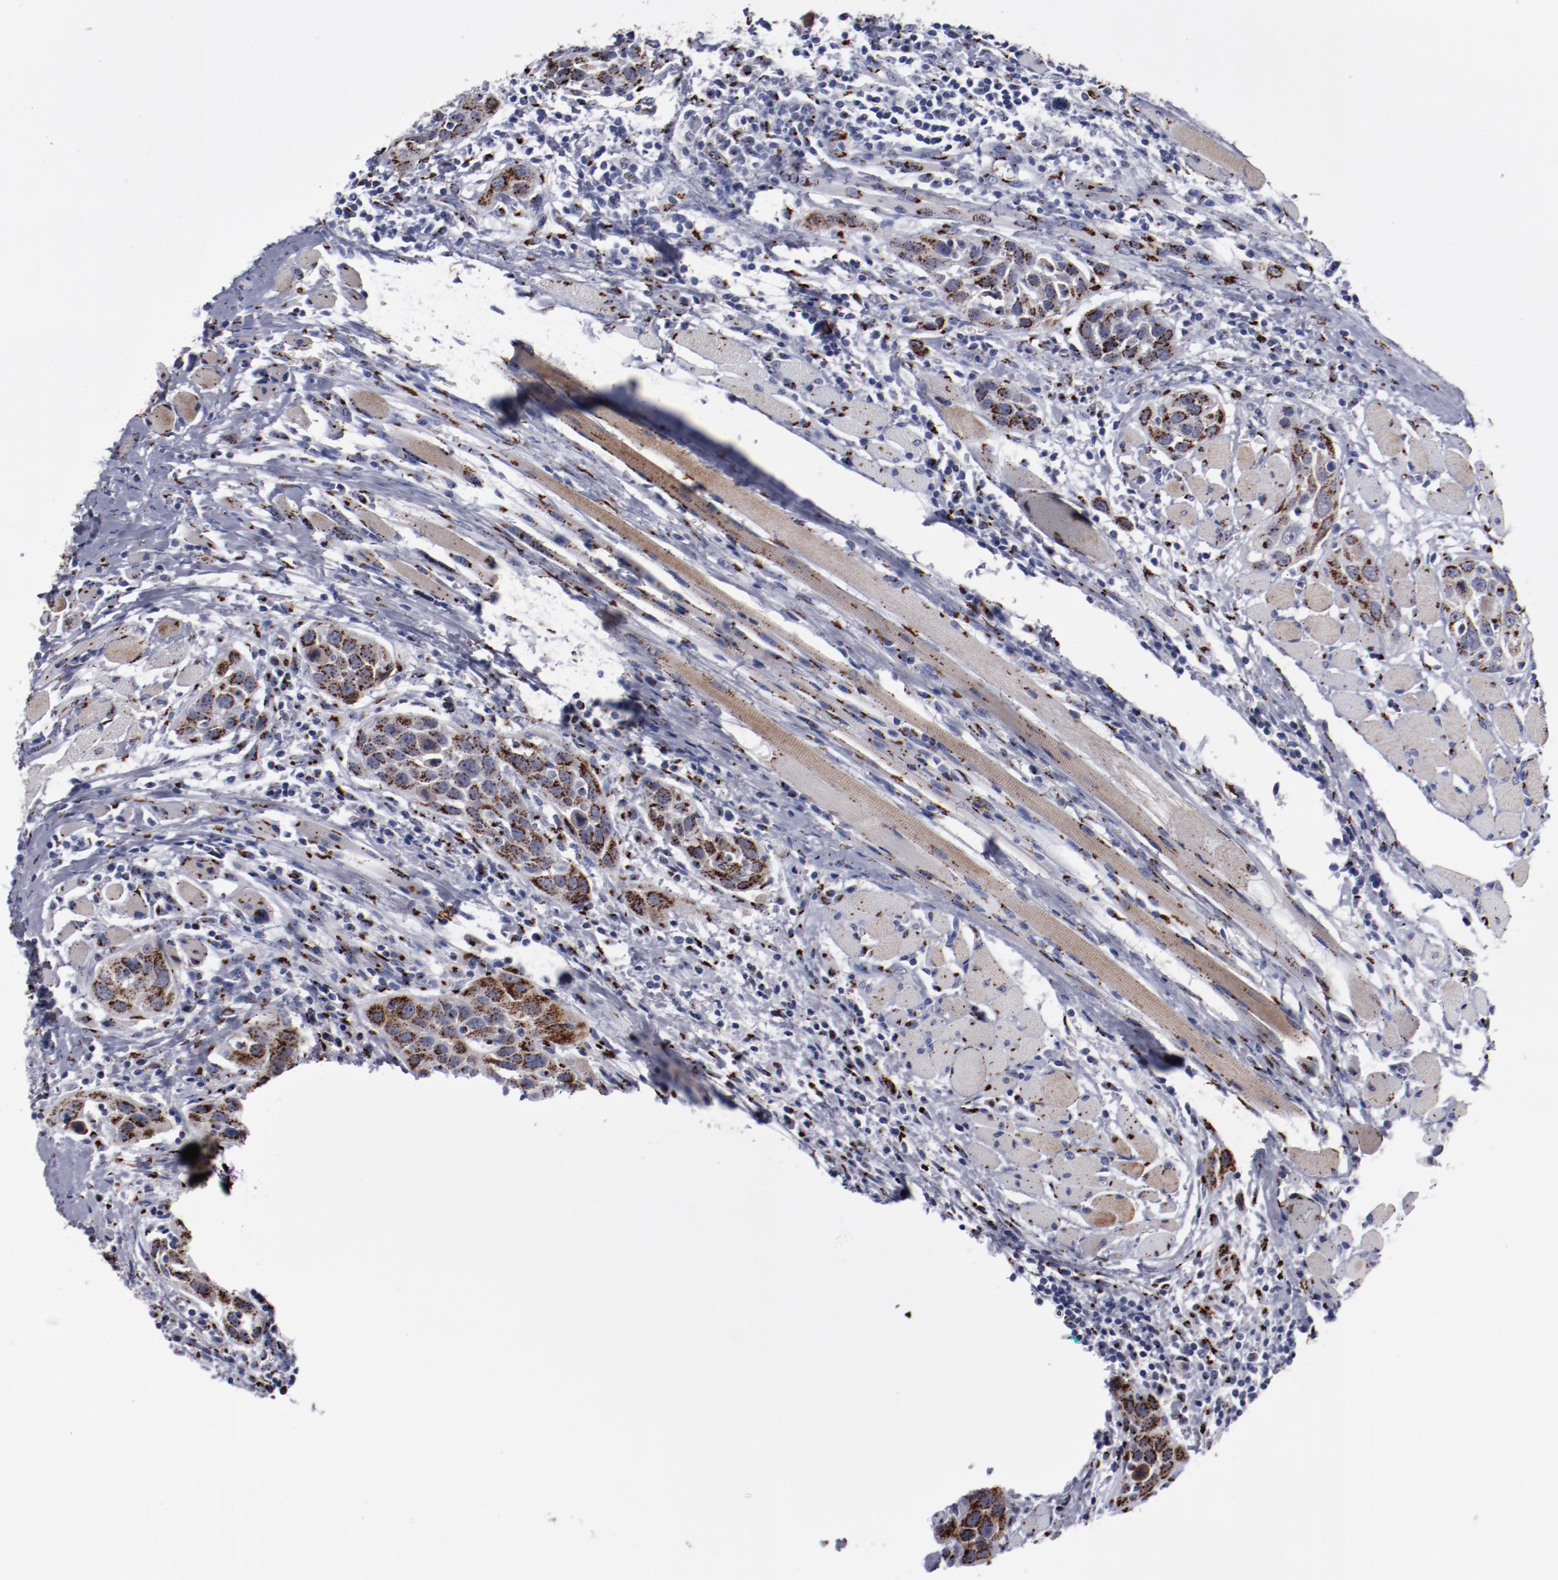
{"staining": {"intensity": "strong", "quantity": ">75%", "location": "cytoplasmic/membranous"}, "tissue": "head and neck cancer", "cell_type": "Tumor cells", "image_type": "cancer", "snomed": [{"axis": "morphology", "description": "Squamous cell carcinoma, NOS"}, {"axis": "topography", "description": "Oral tissue"}, {"axis": "topography", "description": "Head-Neck"}], "caption": "Head and neck cancer was stained to show a protein in brown. There is high levels of strong cytoplasmic/membranous staining in approximately >75% of tumor cells.", "gene": "GOLIM4", "patient": {"sex": "female", "age": 50}}